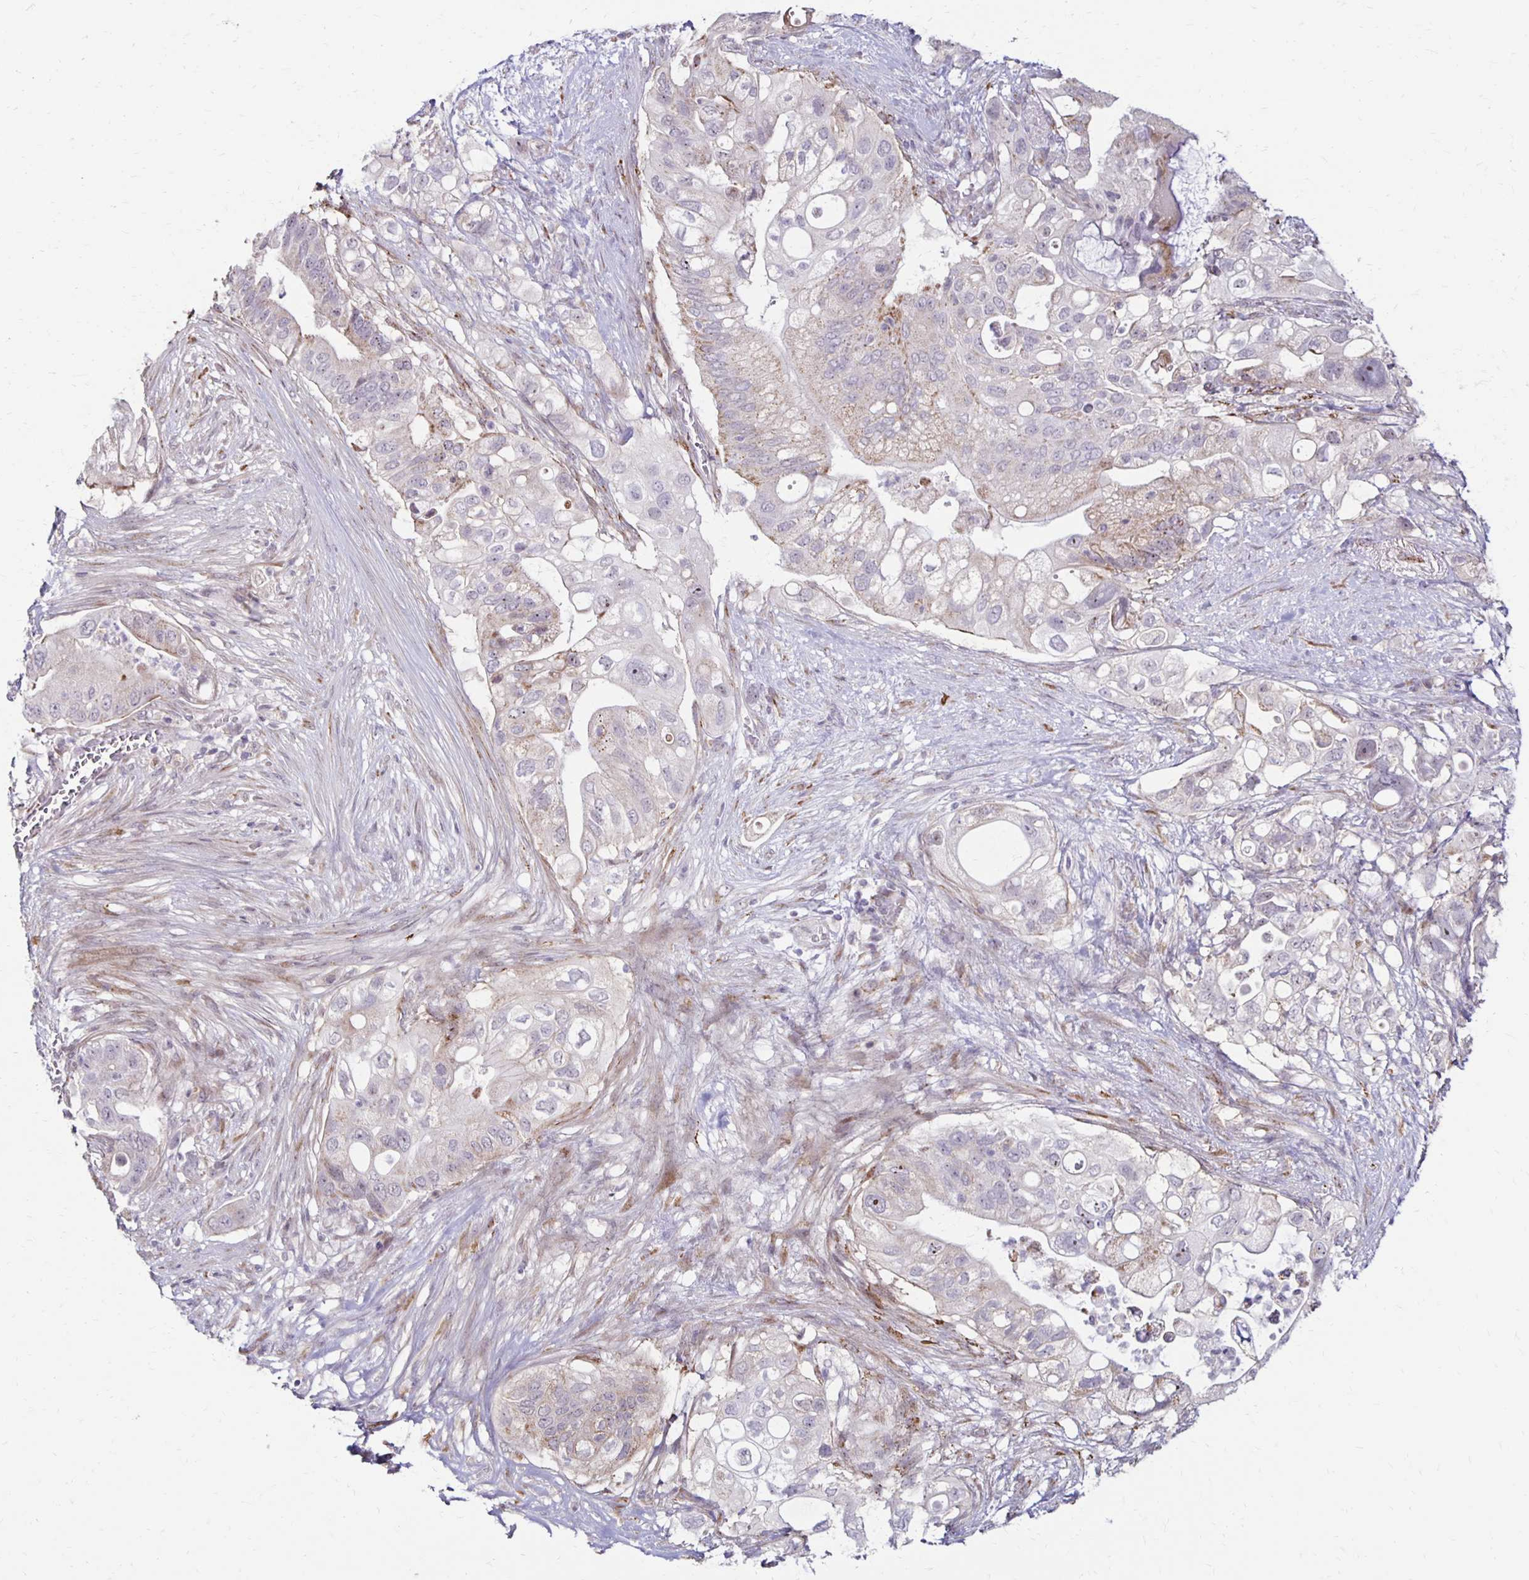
{"staining": {"intensity": "moderate", "quantity": "<25%", "location": "cytoplasmic/membranous"}, "tissue": "pancreatic cancer", "cell_type": "Tumor cells", "image_type": "cancer", "snomed": [{"axis": "morphology", "description": "Adenocarcinoma, NOS"}, {"axis": "topography", "description": "Pancreas"}], "caption": "This photomicrograph shows pancreatic cancer (adenocarcinoma) stained with immunohistochemistry (IHC) to label a protein in brown. The cytoplasmic/membranous of tumor cells show moderate positivity for the protein. Nuclei are counter-stained blue.", "gene": "DAGLA", "patient": {"sex": "female", "age": 72}}